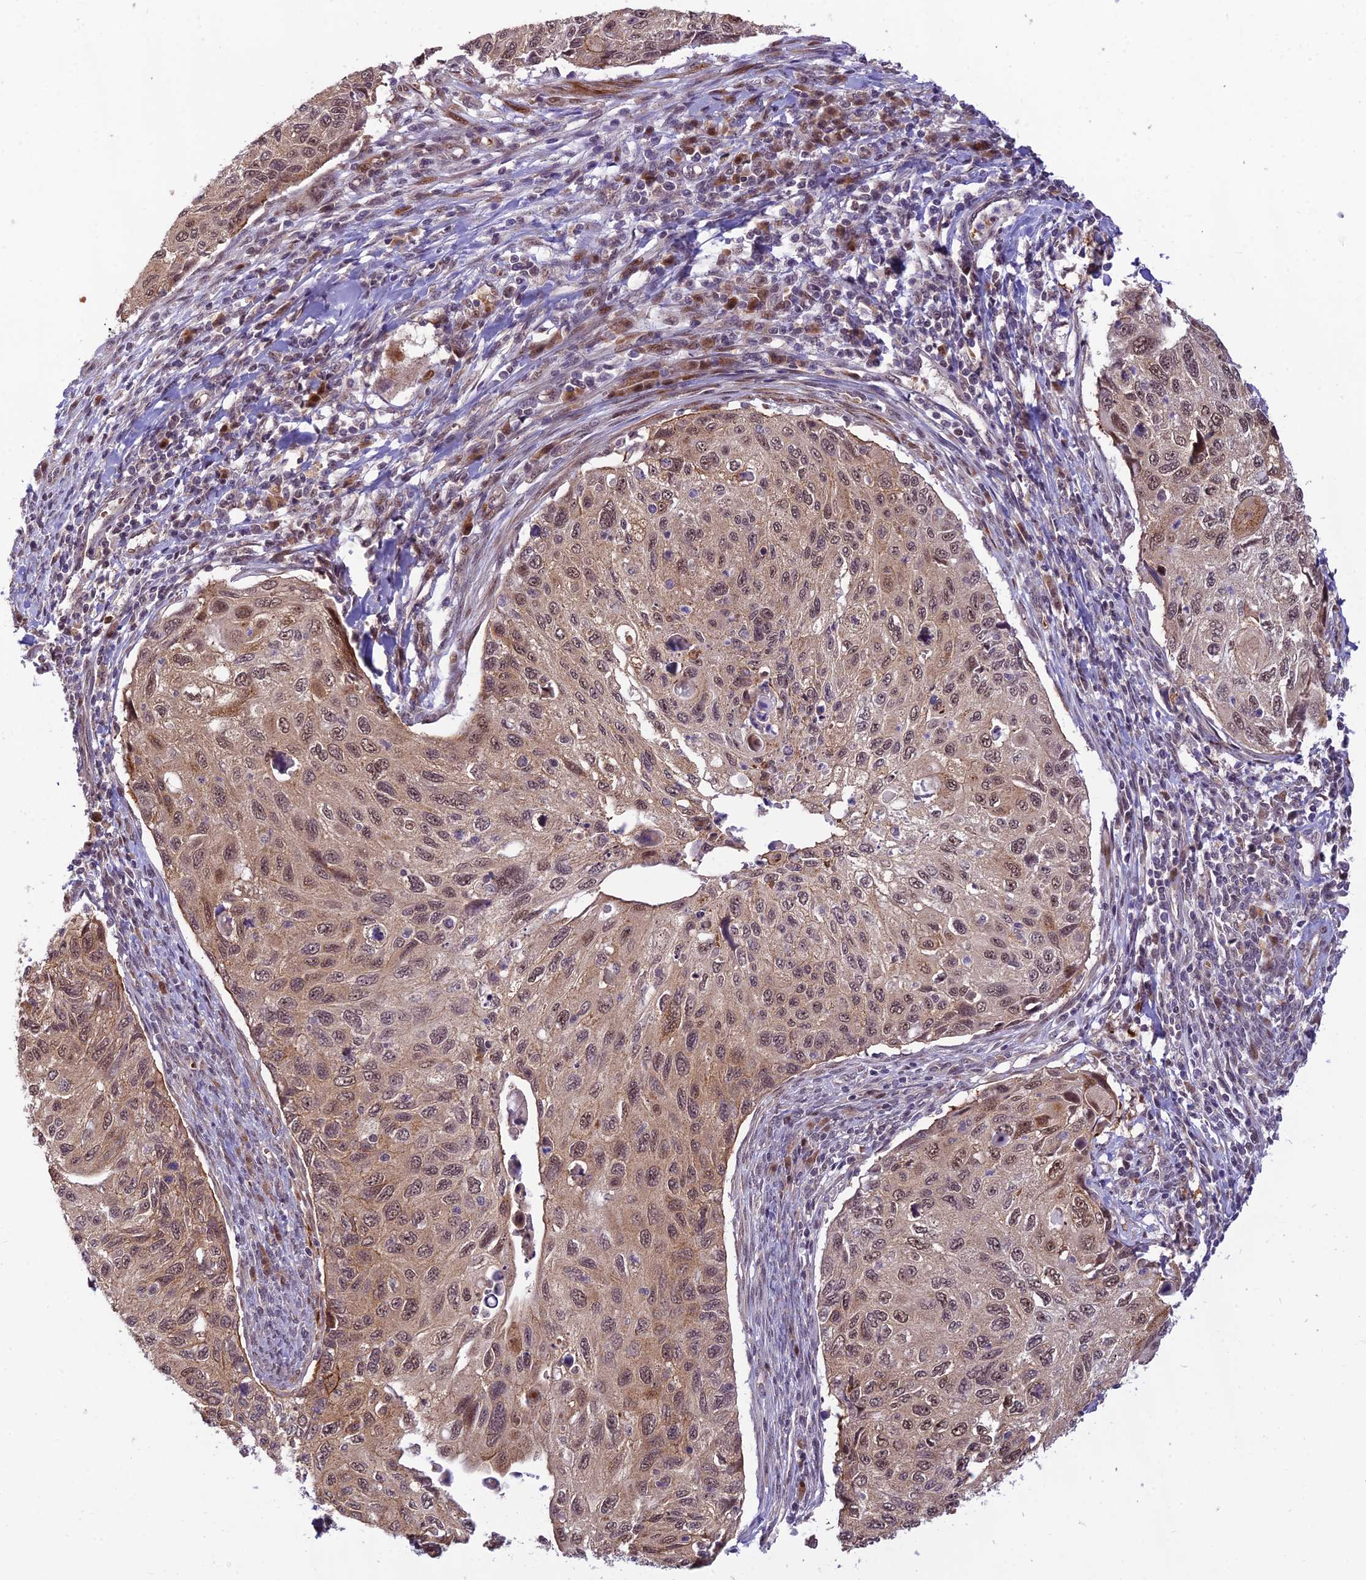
{"staining": {"intensity": "moderate", "quantity": ">75%", "location": "nuclear"}, "tissue": "cervical cancer", "cell_type": "Tumor cells", "image_type": "cancer", "snomed": [{"axis": "morphology", "description": "Squamous cell carcinoma, NOS"}, {"axis": "topography", "description": "Cervix"}], "caption": "Moderate nuclear protein staining is identified in approximately >75% of tumor cells in squamous cell carcinoma (cervical). The staining was performed using DAB (3,3'-diaminobenzidine), with brown indicating positive protein expression. Nuclei are stained blue with hematoxylin.", "gene": "ASPDH", "patient": {"sex": "female", "age": 70}}